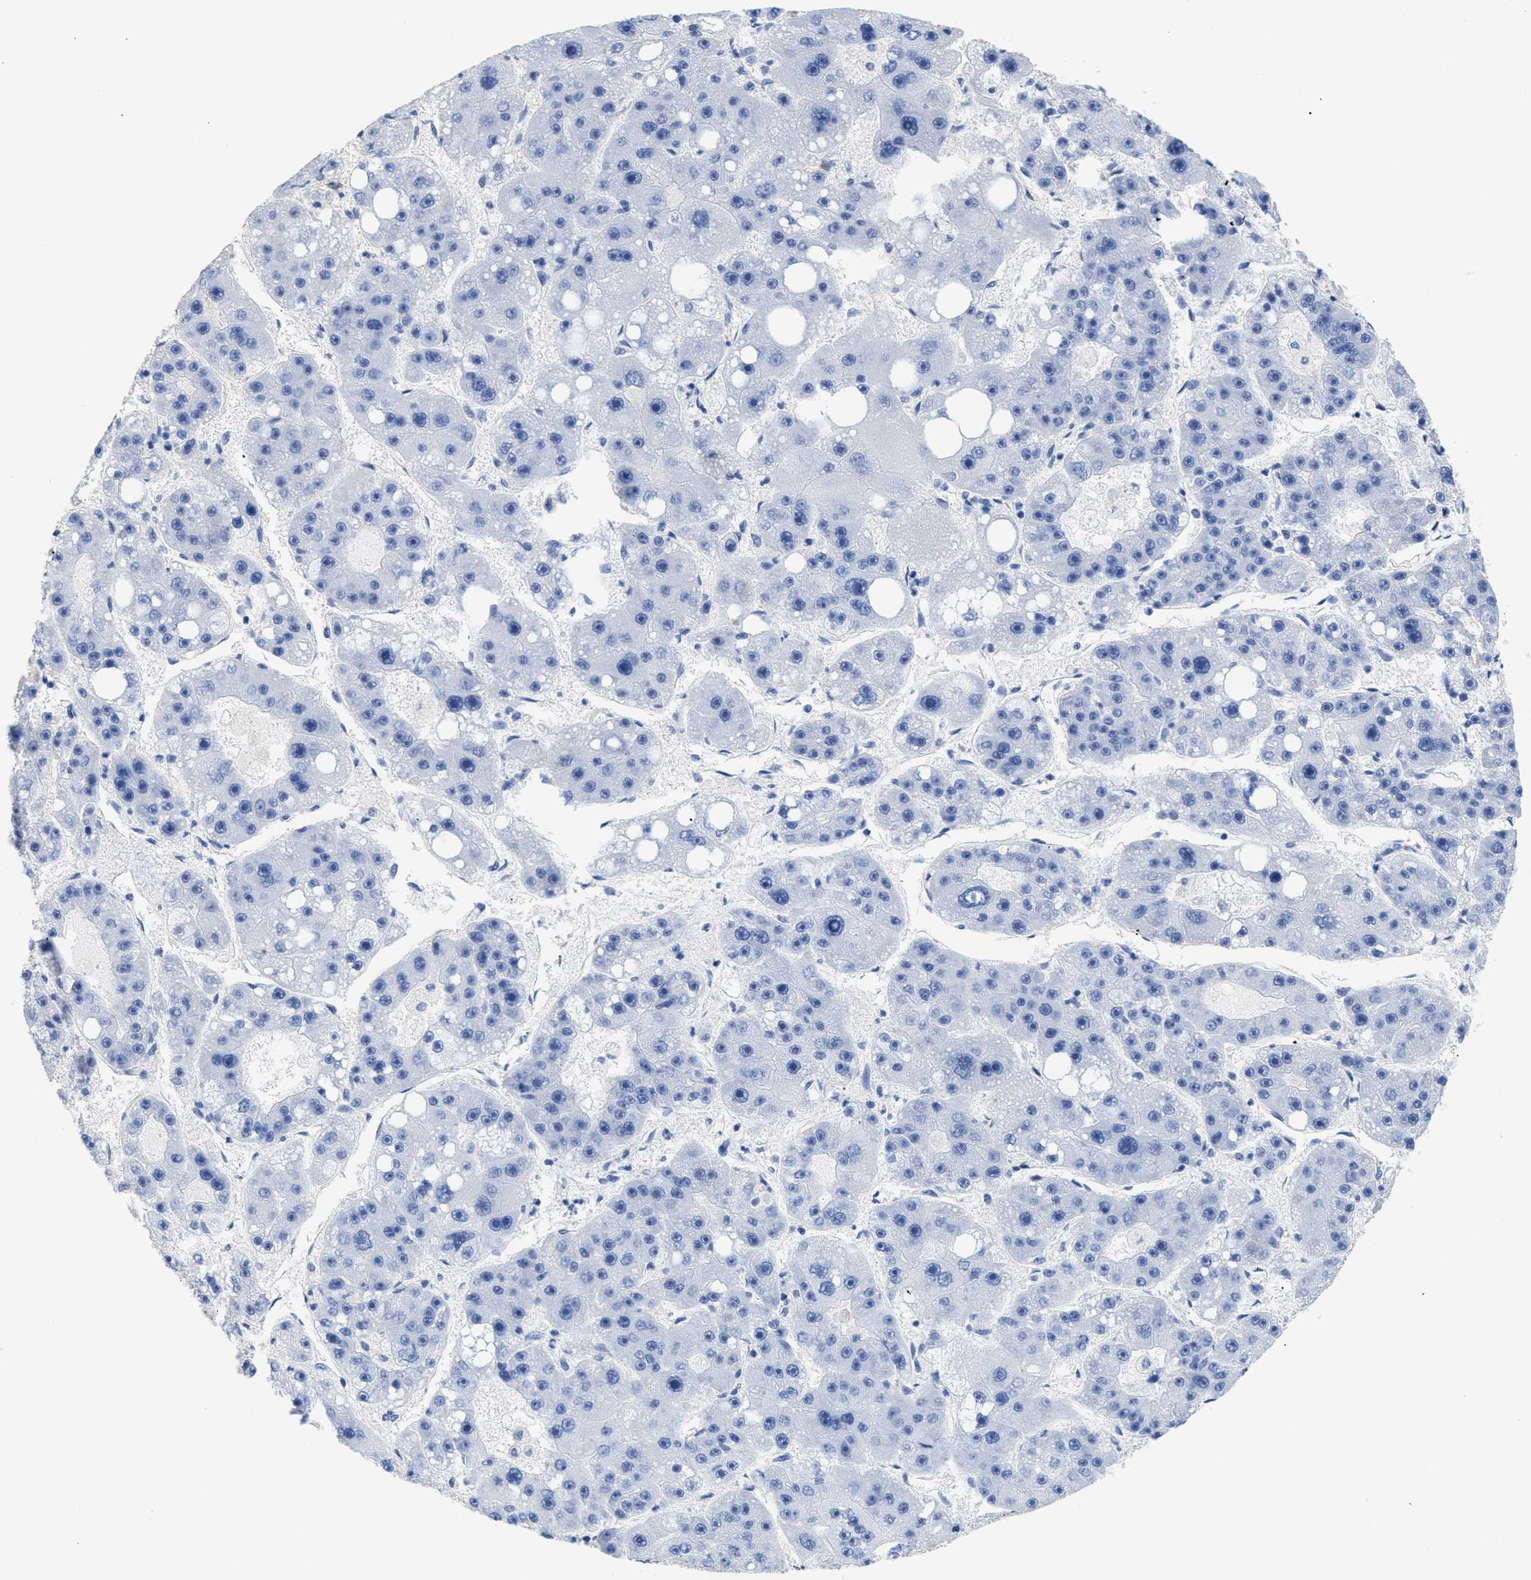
{"staining": {"intensity": "negative", "quantity": "none", "location": "none"}, "tissue": "liver cancer", "cell_type": "Tumor cells", "image_type": "cancer", "snomed": [{"axis": "morphology", "description": "Carcinoma, Hepatocellular, NOS"}, {"axis": "topography", "description": "Liver"}], "caption": "An immunohistochemistry image of hepatocellular carcinoma (liver) is shown. There is no staining in tumor cells of hepatocellular carcinoma (liver).", "gene": "DLC1", "patient": {"sex": "female", "age": 61}}